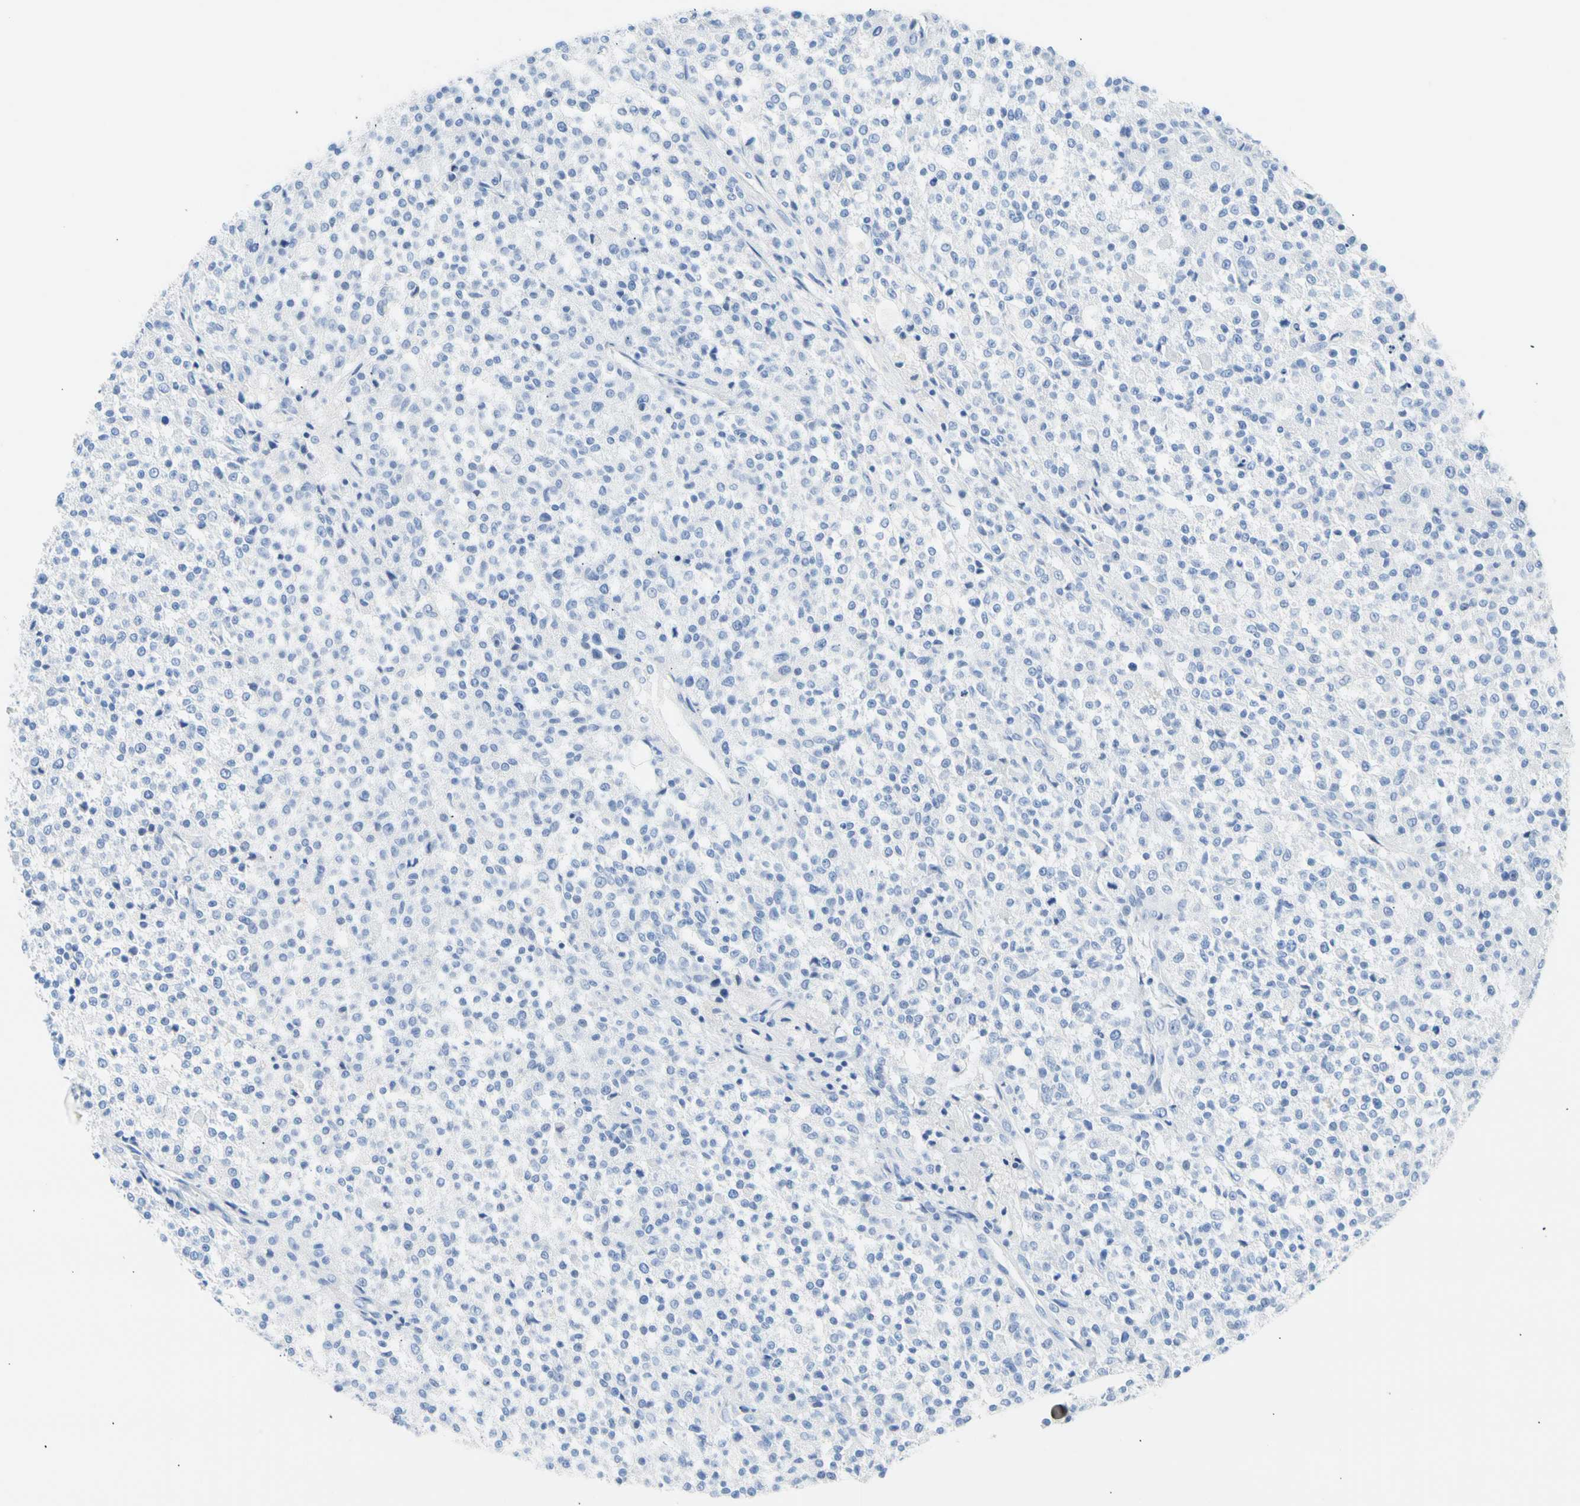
{"staining": {"intensity": "negative", "quantity": "none", "location": "none"}, "tissue": "testis cancer", "cell_type": "Tumor cells", "image_type": "cancer", "snomed": [{"axis": "morphology", "description": "Seminoma, NOS"}, {"axis": "topography", "description": "Testis"}], "caption": "This histopathology image is of seminoma (testis) stained with IHC to label a protein in brown with the nuclei are counter-stained blue. There is no staining in tumor cells.", "gene": "CEL", "patient": {"sex": "male", "age": 59}}